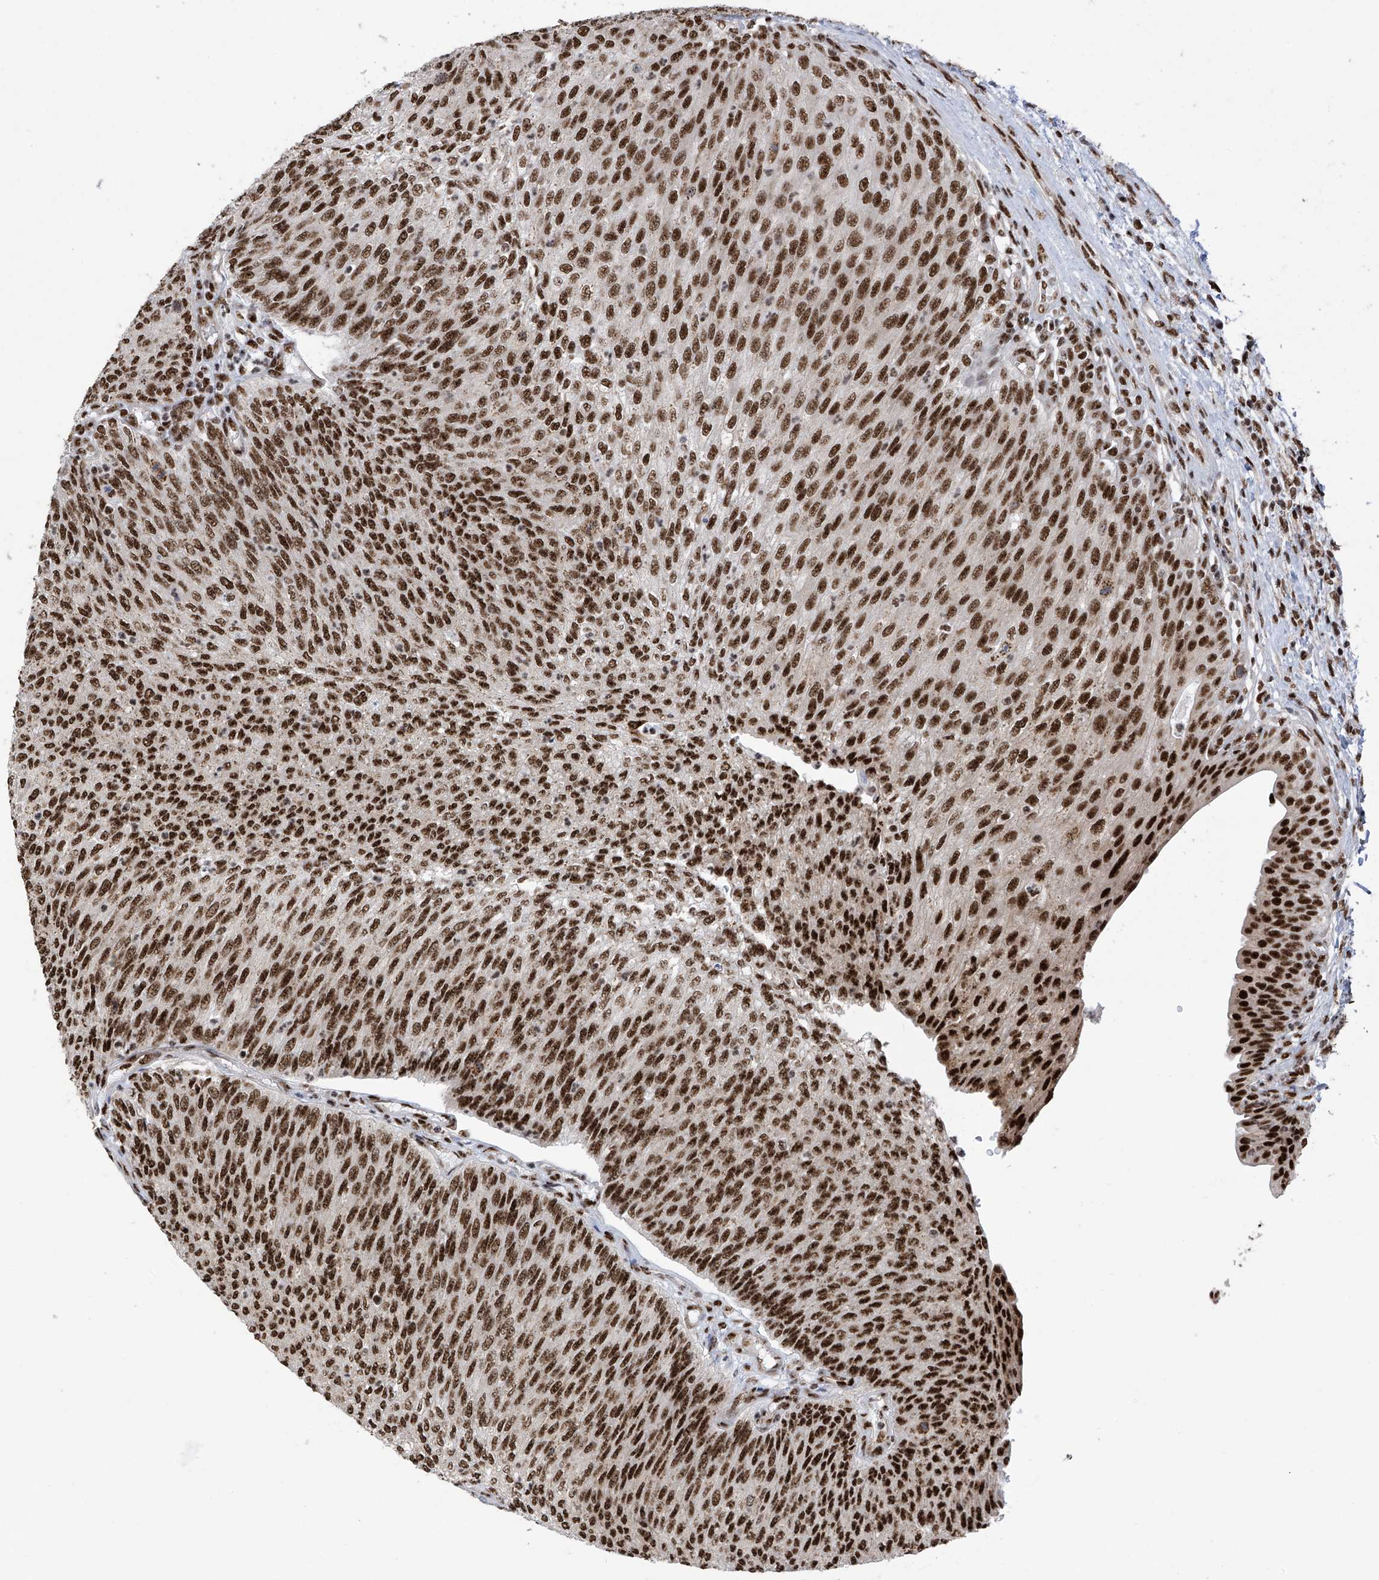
{"staining": {"intensity": "strong", "quantity": ">75%", "location": "nuclear"}, "tissue": "urothelial cancer", "cell_type": "Tumor cells", "image_type": "cancer", "snomed": [{"axis": "morphology", "description": "Urothelial carcinoma, Low grade"}, {"axis": "topography", "description": "Urinary bladder"}], "caption": "Urothelial cancer stained for a protein reveals strong nuclear positivity in tumor cells. Ihc stains the protein of interest in brown and the nuclei are stained blue.", "gene": "APLF", "patient": {"sex": "female", "age": 79}}